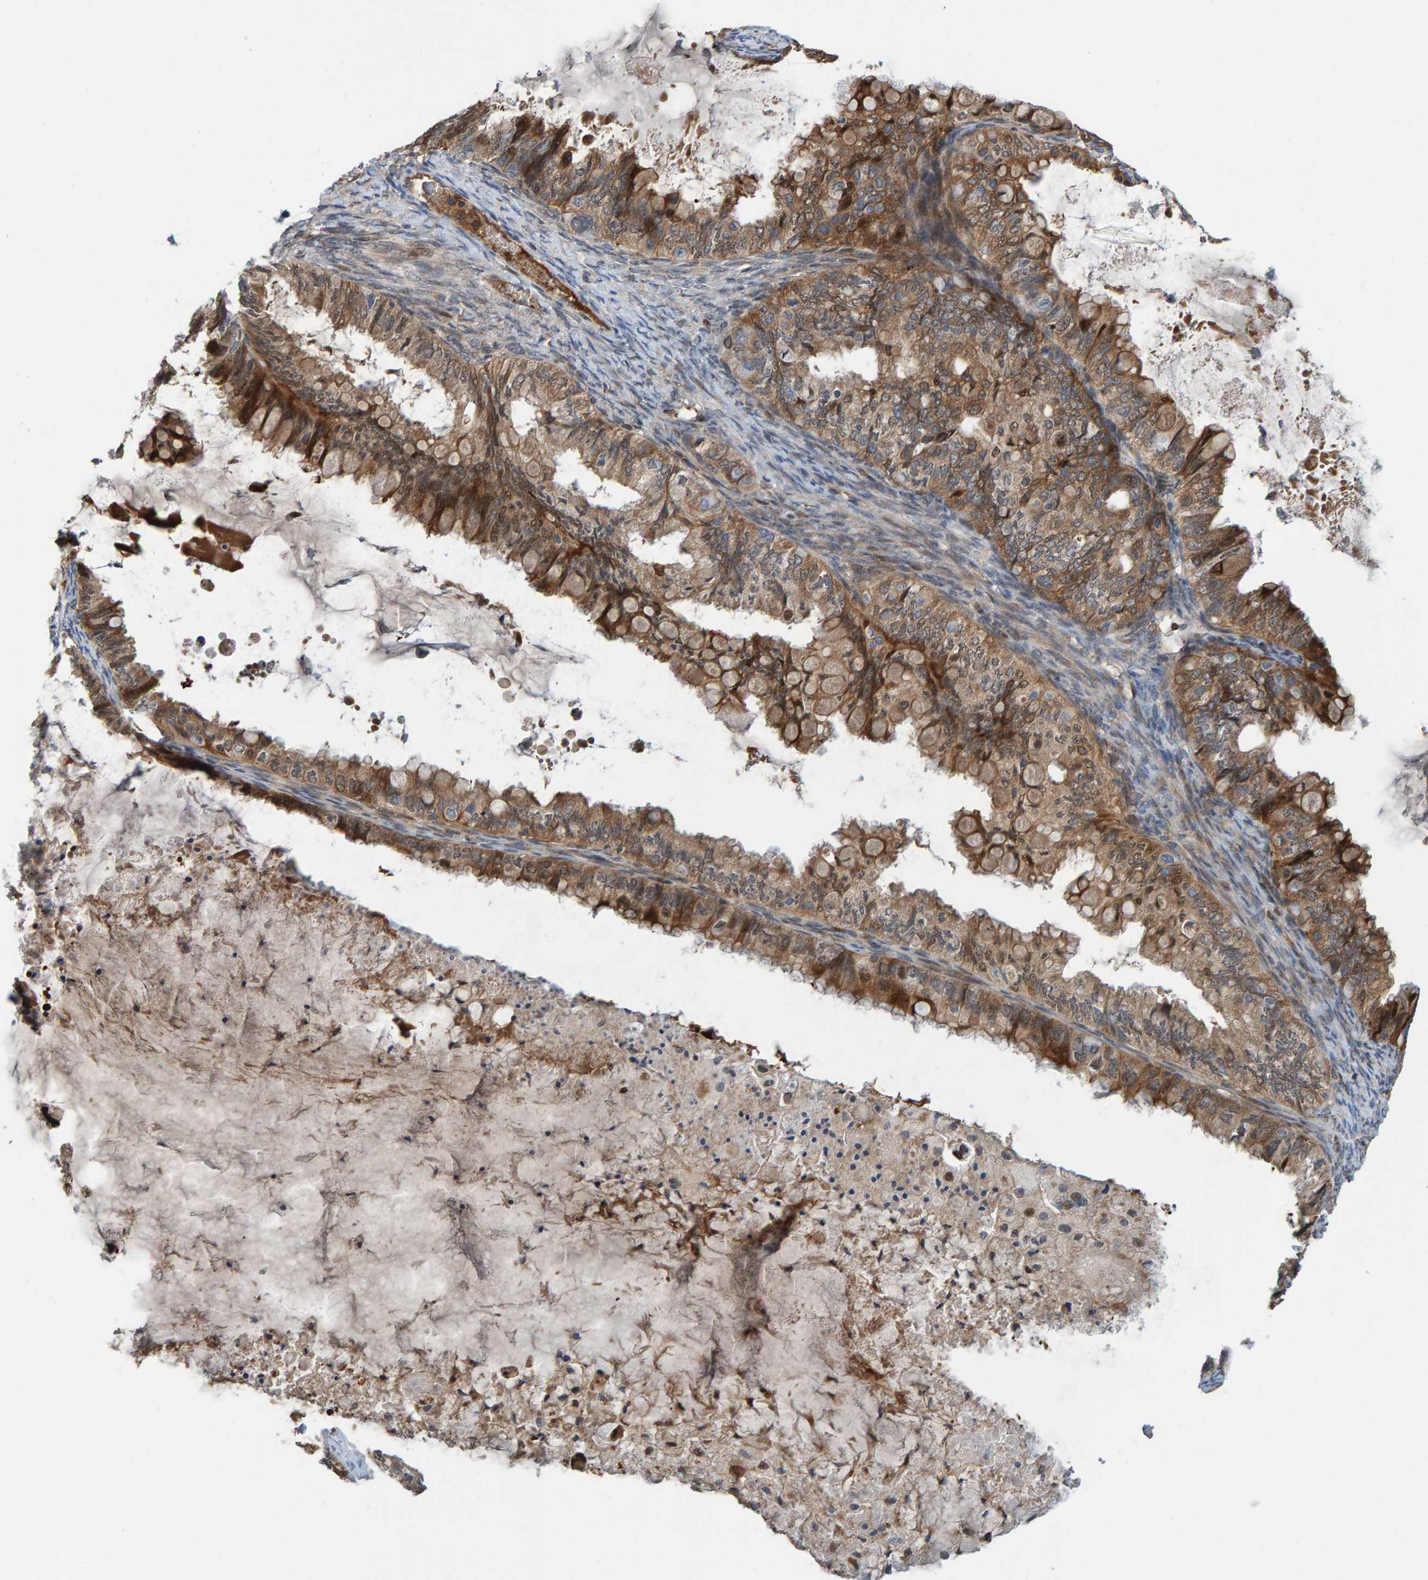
{"staining": {"intensity": "moderate", "quantity": ">75%", "location": "cytoplasmic/membranous"}, "tissue": "ovarian cancer", "cell_type": "Tumor cells", "image_type": "cancer", "snomed": [{"axis": "morphology", "description": "Cystadenocarcinoma, mucinous, NOS"}, {"axis": "topography", "description": "Ovary"}], "caption": "A histopathology image of human ovarian cancer stained for a protein demonstrates moderate cytoplasmic/membranous brown staining in tumor cells.", "gene": "KIAA0753", "patient": {"sex": "female", "age": 80}}